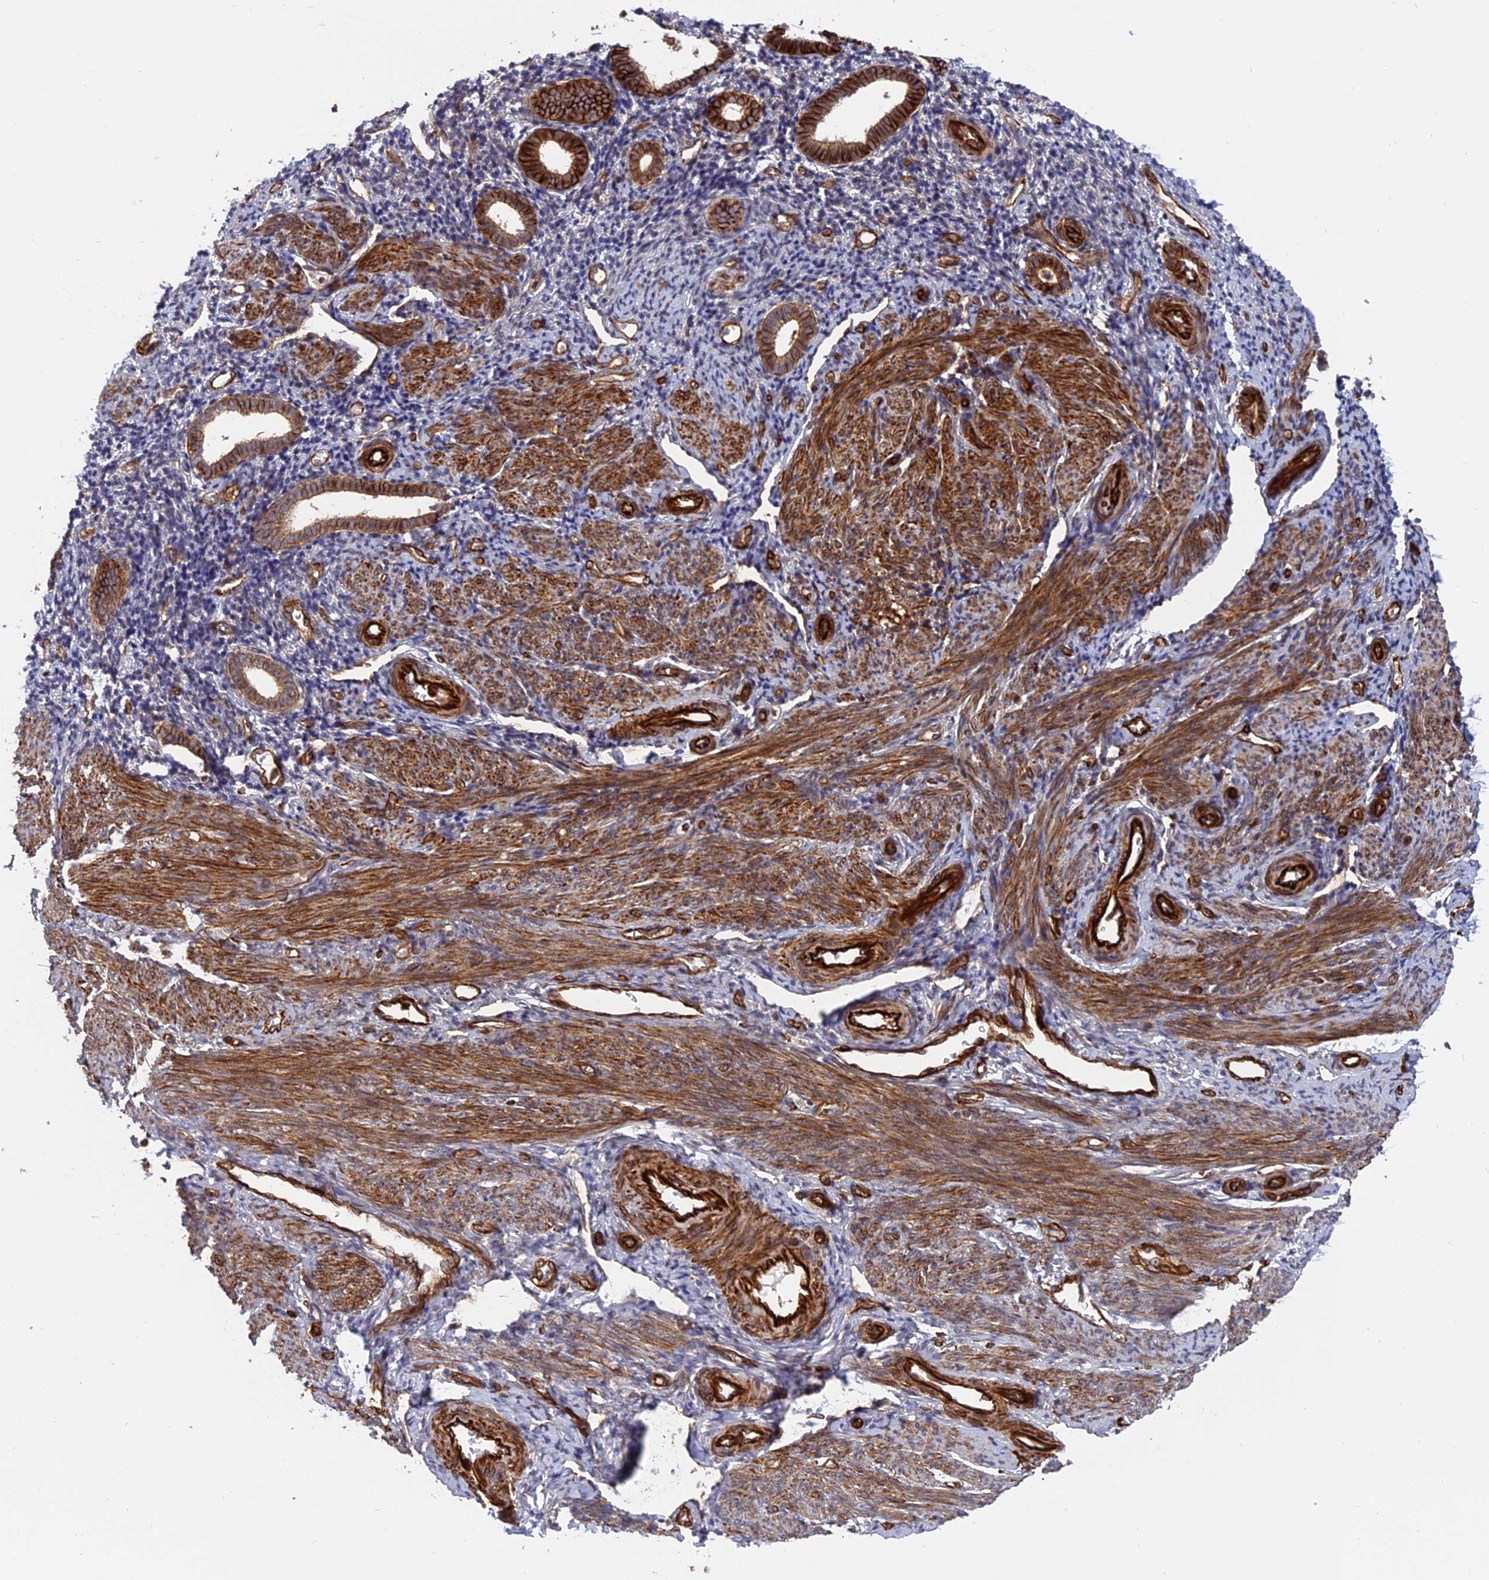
{"staining": {"intensity": "negative", "quantity": "none", "location": "none"}, "tissue": "endometrium", "cell_type": "Cells in endometrial stroma", "image_type": "normal", "snomed": [{"axis": "morphology", "description": "Normal tissue, NOS"}, {"axis": "topography", "description": "Endometrium"}], "caption": "An immunohistochemistry (IHC) image of benign endometrium is shown. There is no staining in cells in endometrial stroma of endometrium.", "gene": "PHLDB3", "patient": {"sex": "female", "age": 56}}